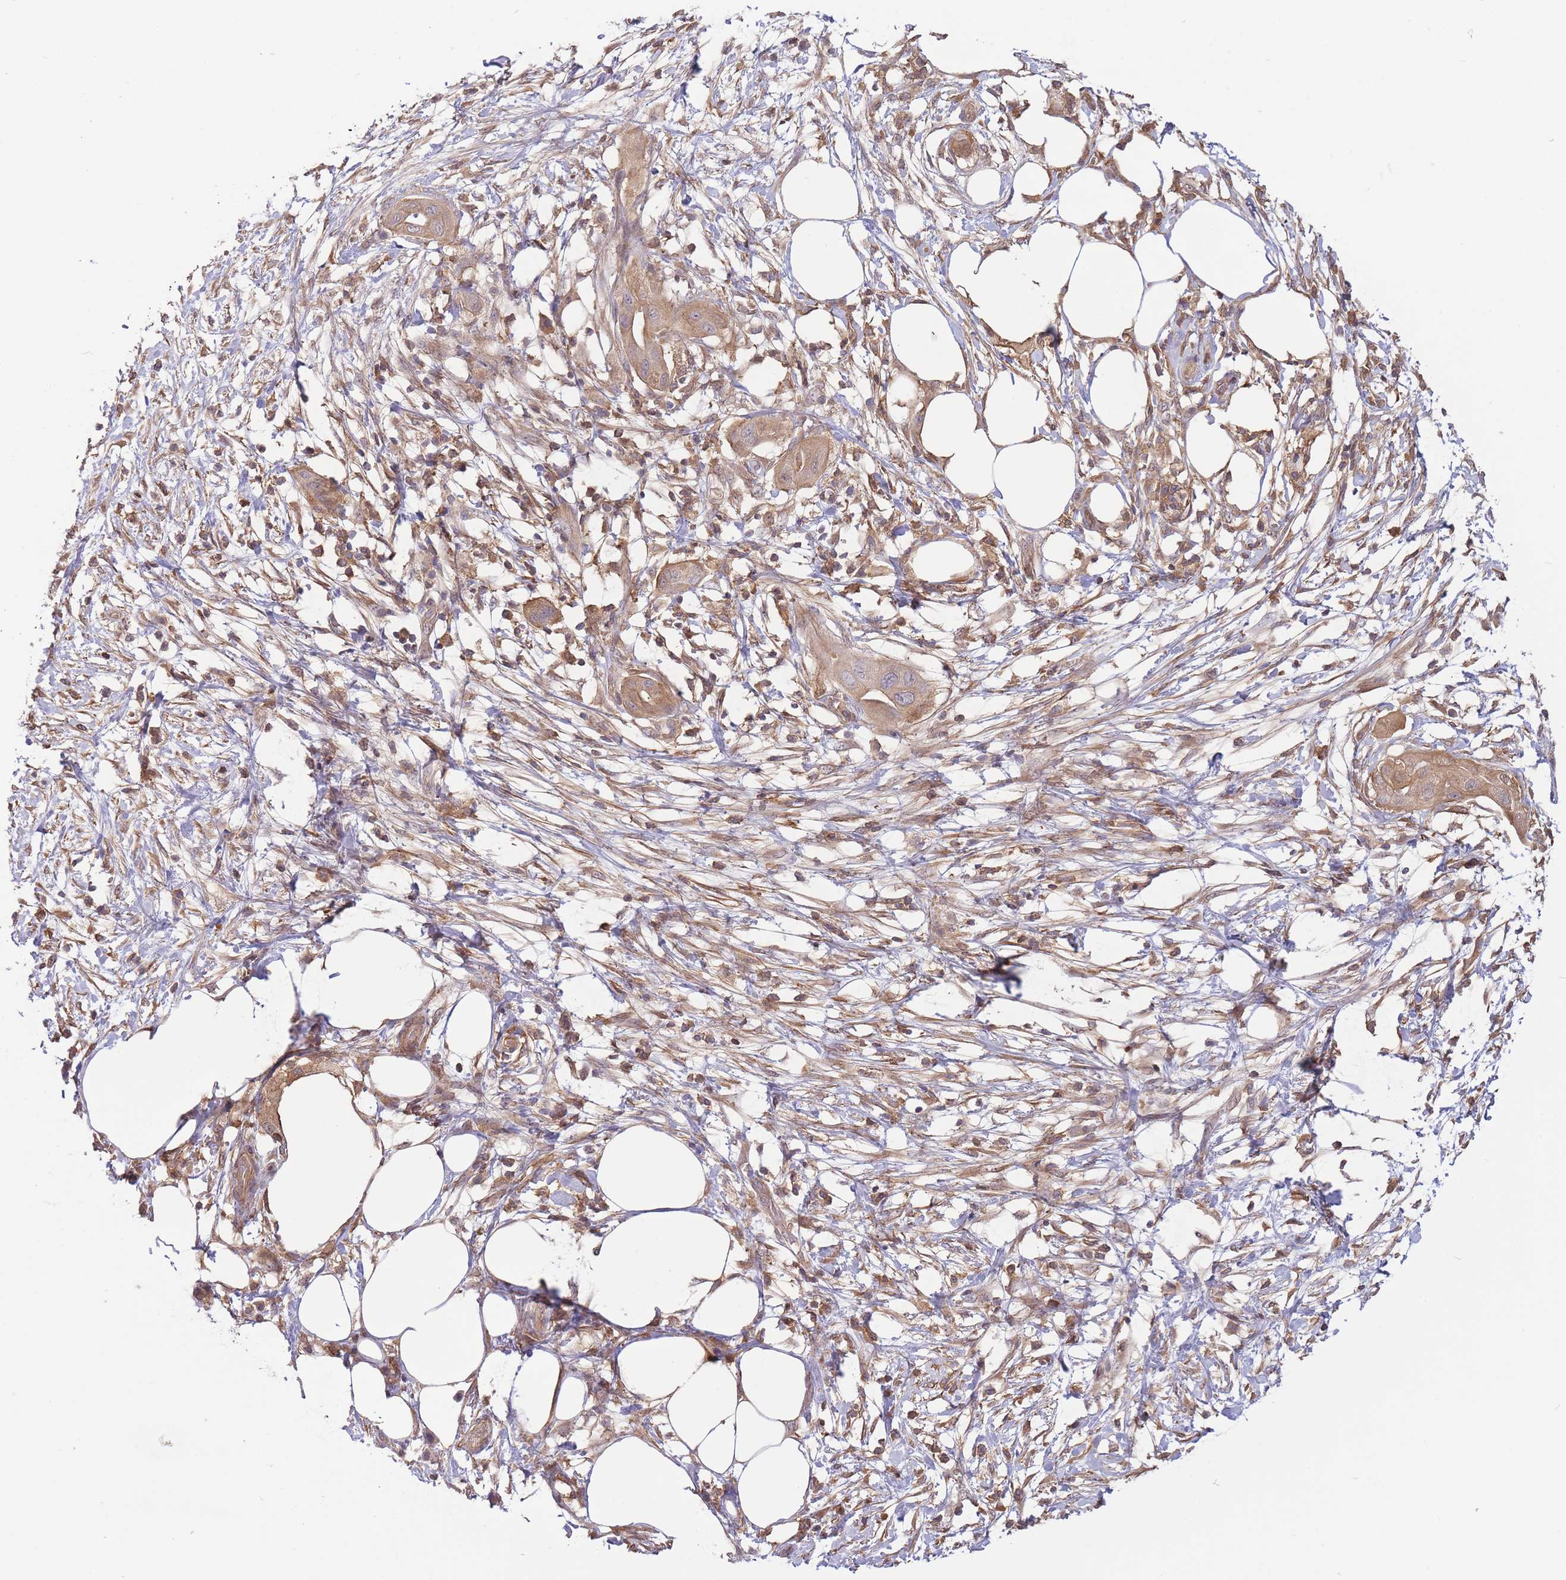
{"staining": {"intensity": "moderate", "quantity": ">75%", "location": "cytoplasmic/membranous"}, "tissue": "pancreatic cancer", "cell_type": "Tumor cells", "image_type": "cancer", "snomed": [{"axis": "morphology", "description": "Adenocarcinoma, NOS"}, {"axis": "topography", "description": "Pancreas"}], "caption": "Tumor cells show medium levels of moderate cytoplasmic/membranous positivity in about >75% of cells in pancreatic adenocarcinoma.", "gene": "ZNF304", "patient": {"sex": "male", "age": 68}}